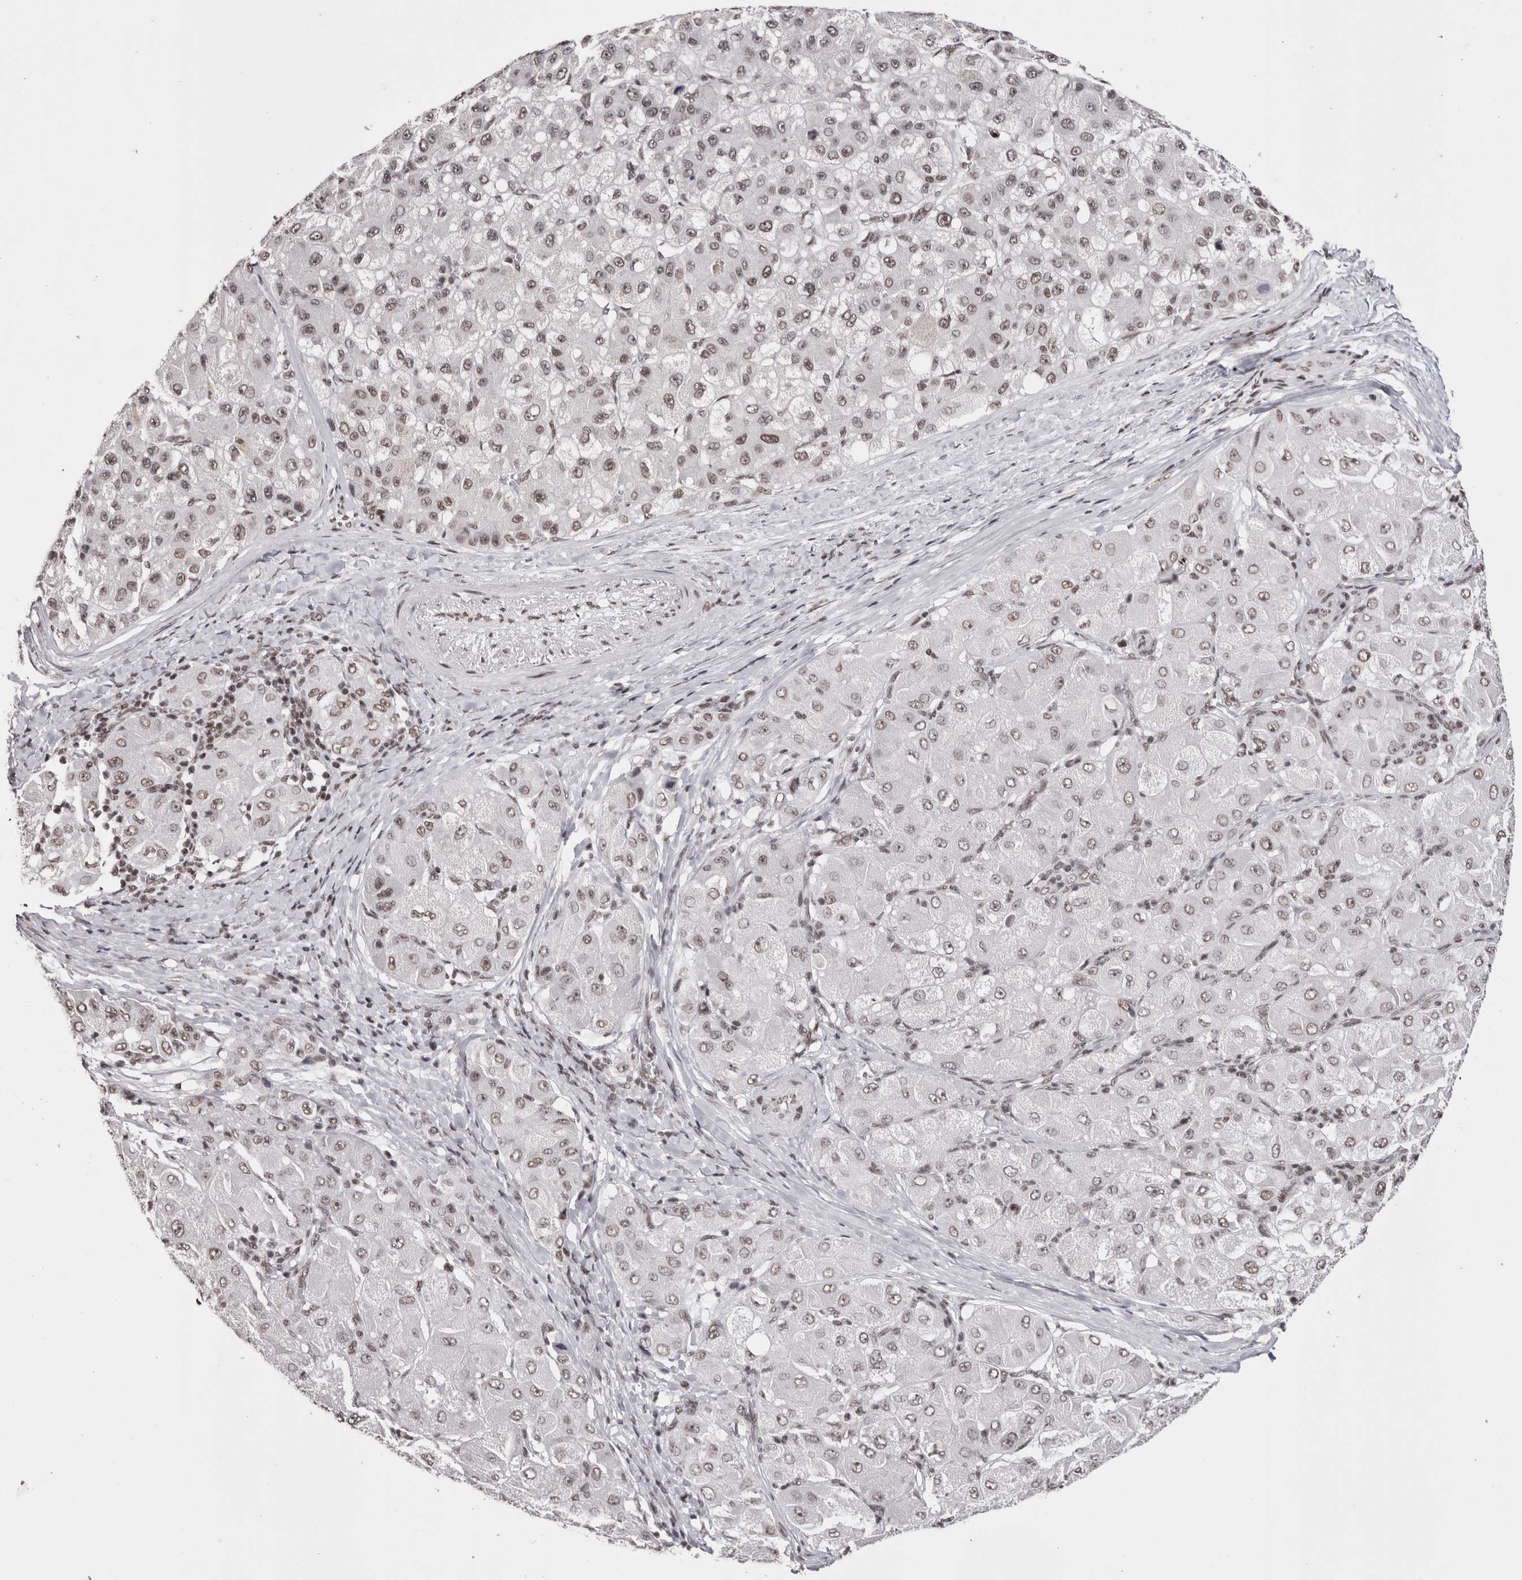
{"staining": {"intensity": "weak", "quantity": ">75%", "location": "nuclear"}, "tissue": "liver cancer", "cell_type": "Tumor cells", "image_type": "cancer", "snomed": [{"axis": "morphology", "description": "Carcinoma, Hepatocellular, NOS"}, {"axis": "topography", "description": "Liver"}], "caption": "Liver cancer (hepatocellular carcinoma) was stained to show a protein in brown. There is low levels of weak nuclear positivity in about >75% of tumor cells.", "gene": "SMC1A", "patient": {"sex": "male", "age": 80}}